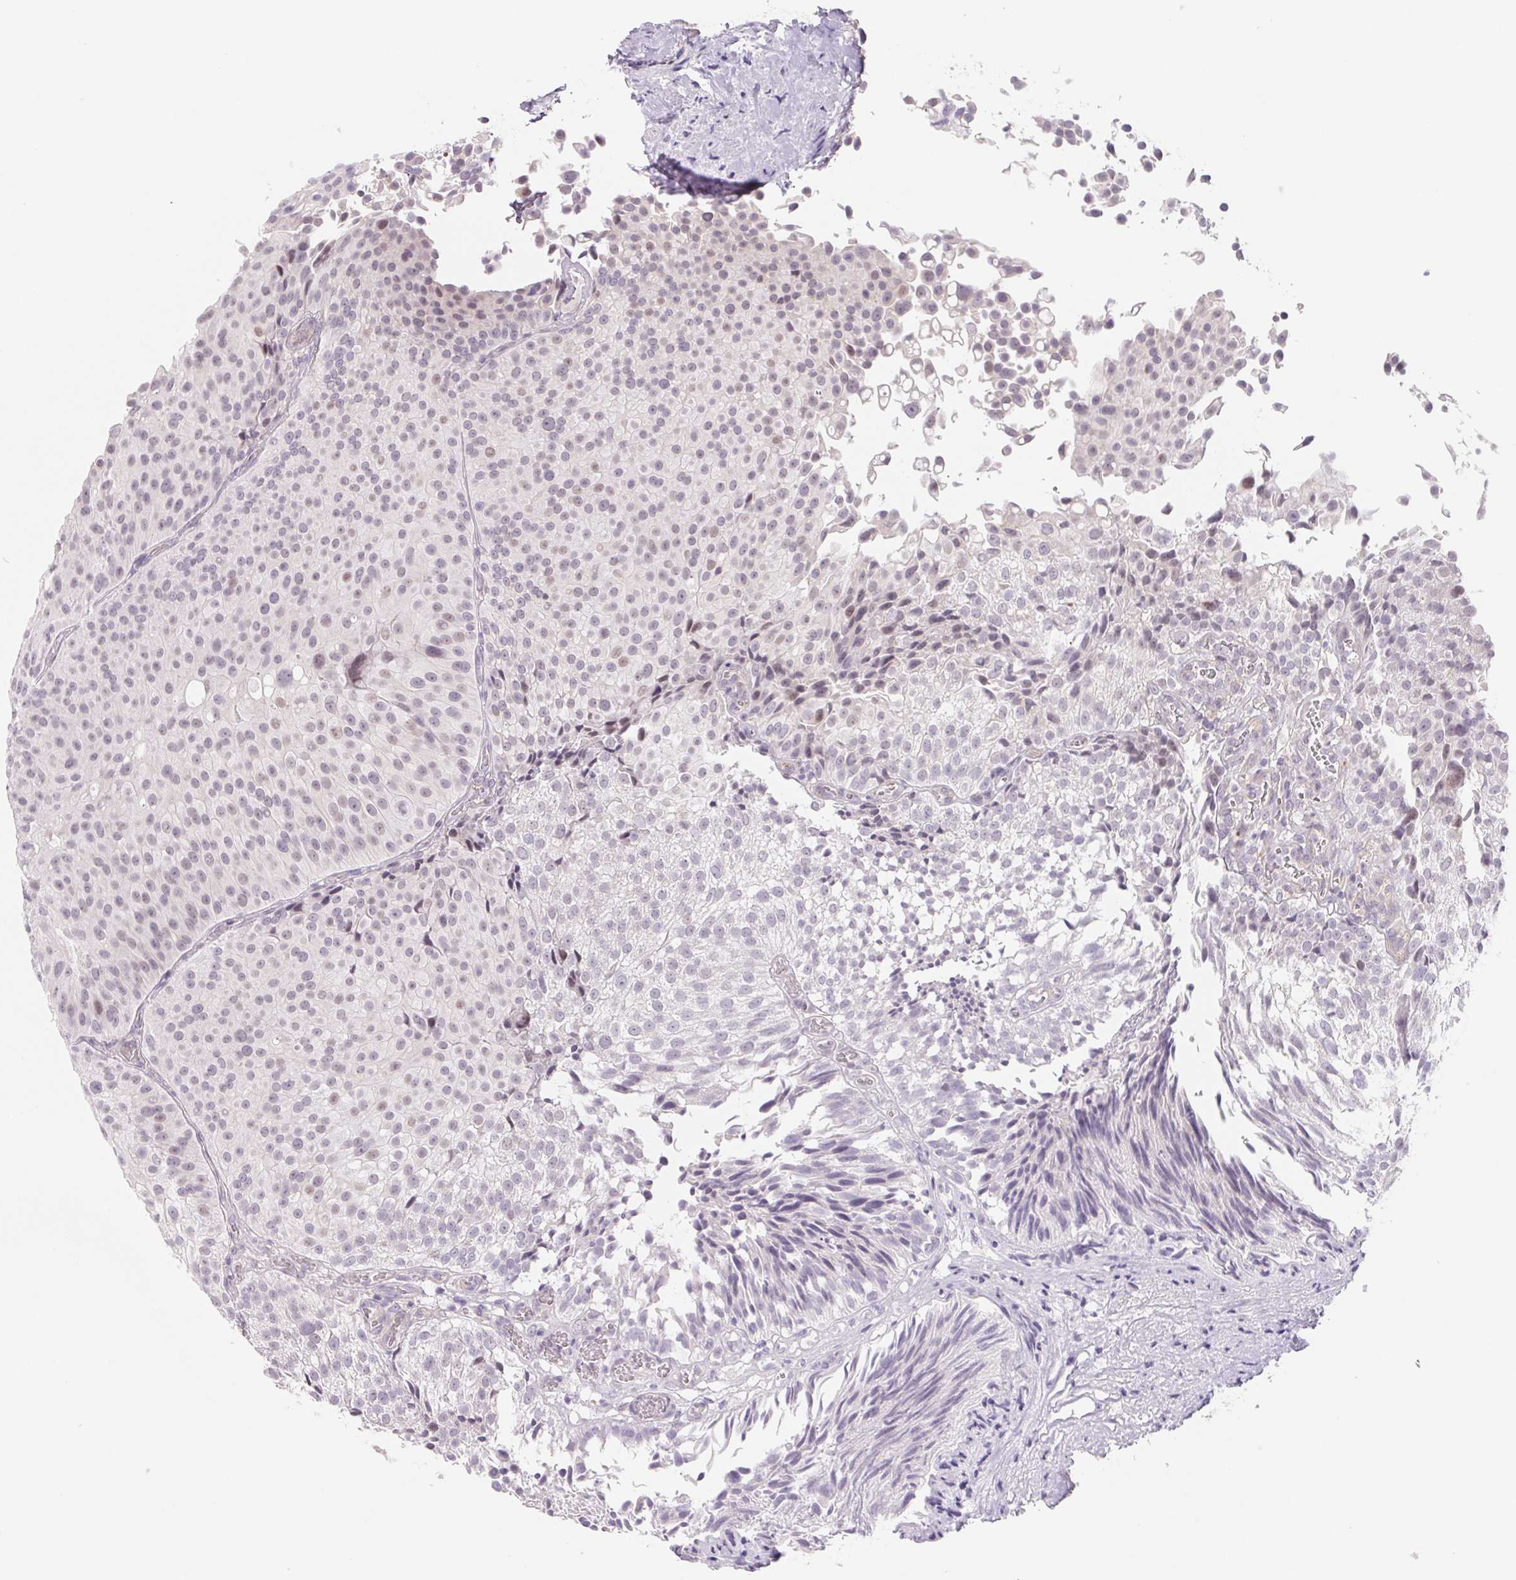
{"staining": {"intensity": "weak", "quantity": "<25%", "location": "nuclear"}, "tissue": "urothelial cancer", "cell_type": "Tumor cells", "image_type": "cancer", "snomed": [{"axis": "morphology", "description": "Urothelial carcinoma, Low grade"}, {"axis": "topography", "description": "Urinary bladder"}], "caption": "This is a histopathology image of immunohistochemistry staining of urothelial carcinoma (low-grade), which shows no staining in tumor cells.", "gene": "CTNND2", "patient": {"sex": "male", "age": 80}}